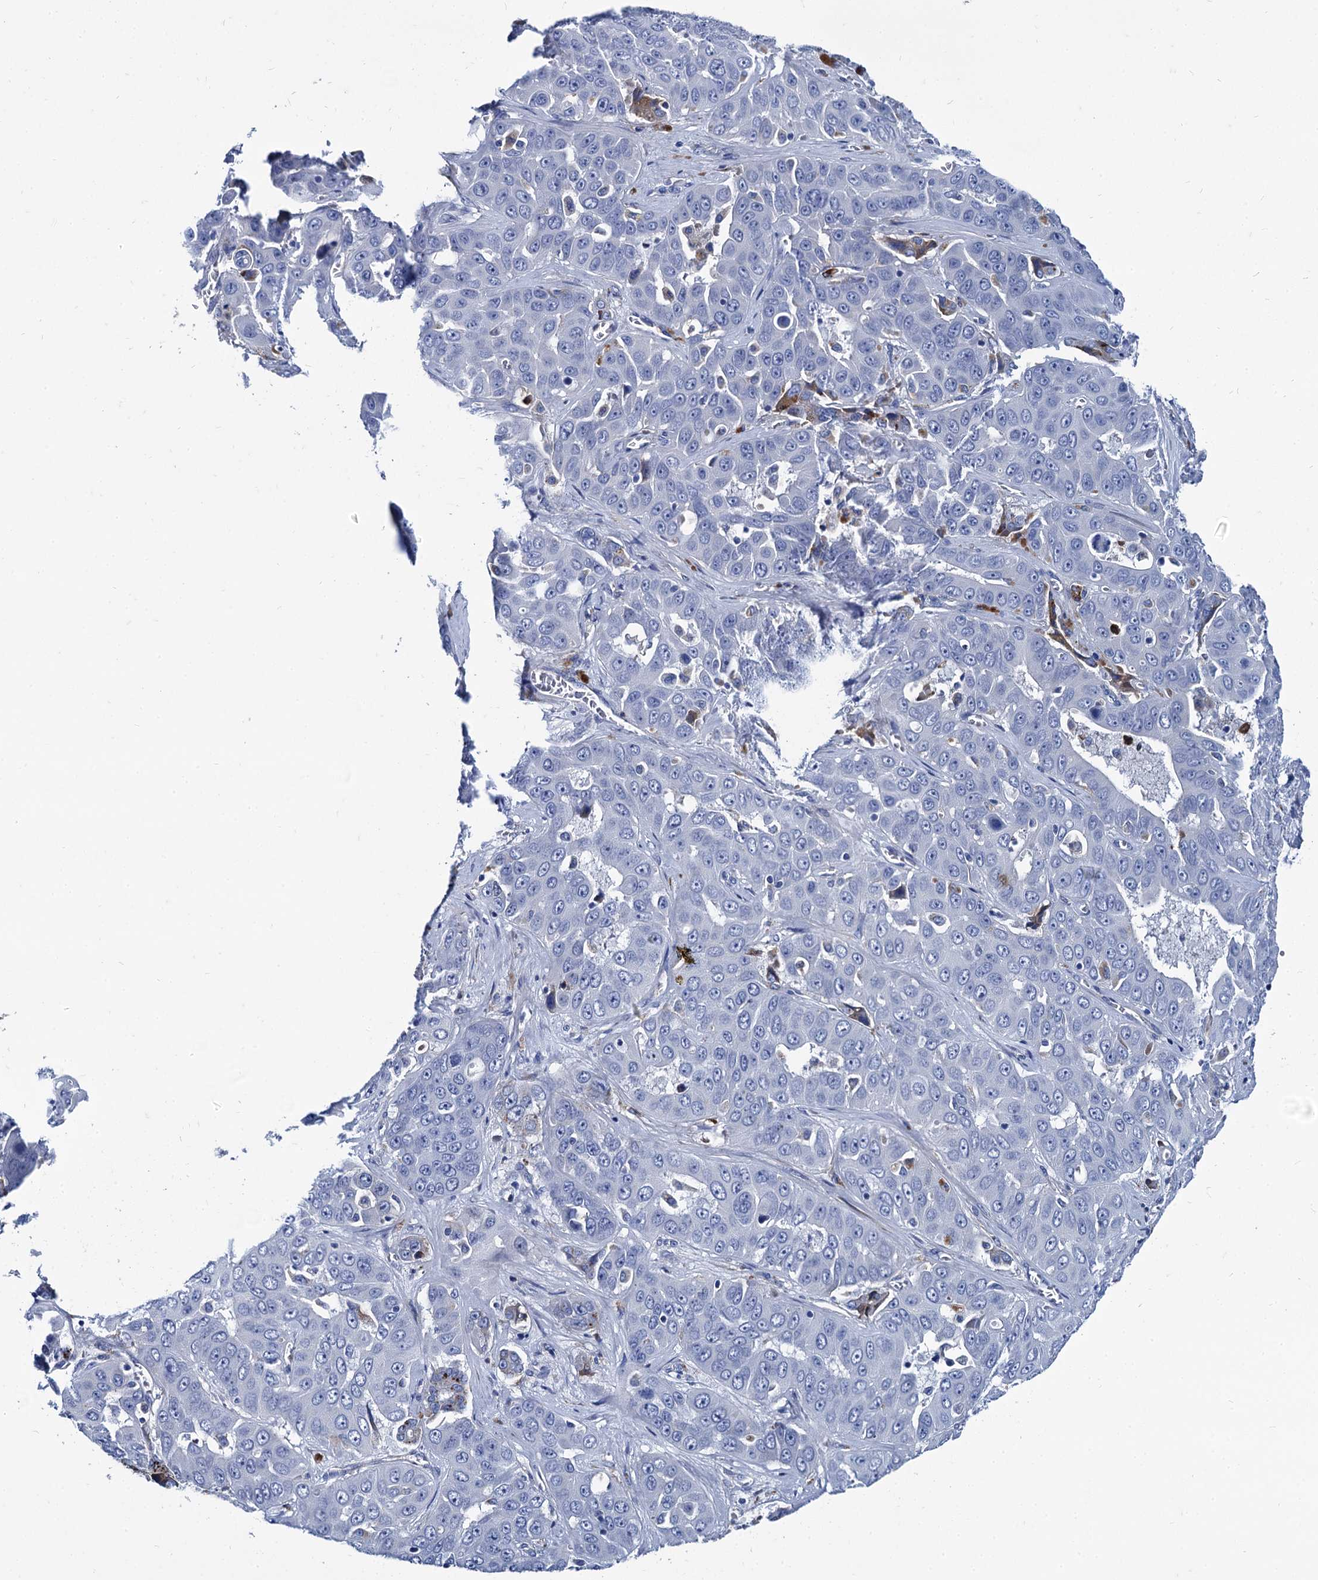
{"staining": {"intensity": "negative", "quantity": "none", "location": "none"}, "tissue": "liver cancer", "cell_type": "Tumor cells", "image_type": "cancer", "snomed": [{"axis": "morphology", "description": "Cholangiocarcinoma"}, {"axis": "topography", "description": "Liver"}], "caption": "Micrograph shows no protein staining in tumor cells of cholangiocarcinoma (liver) tissue.", "gene": "APOD", "patient": {"sex": "female", "age": 52}}